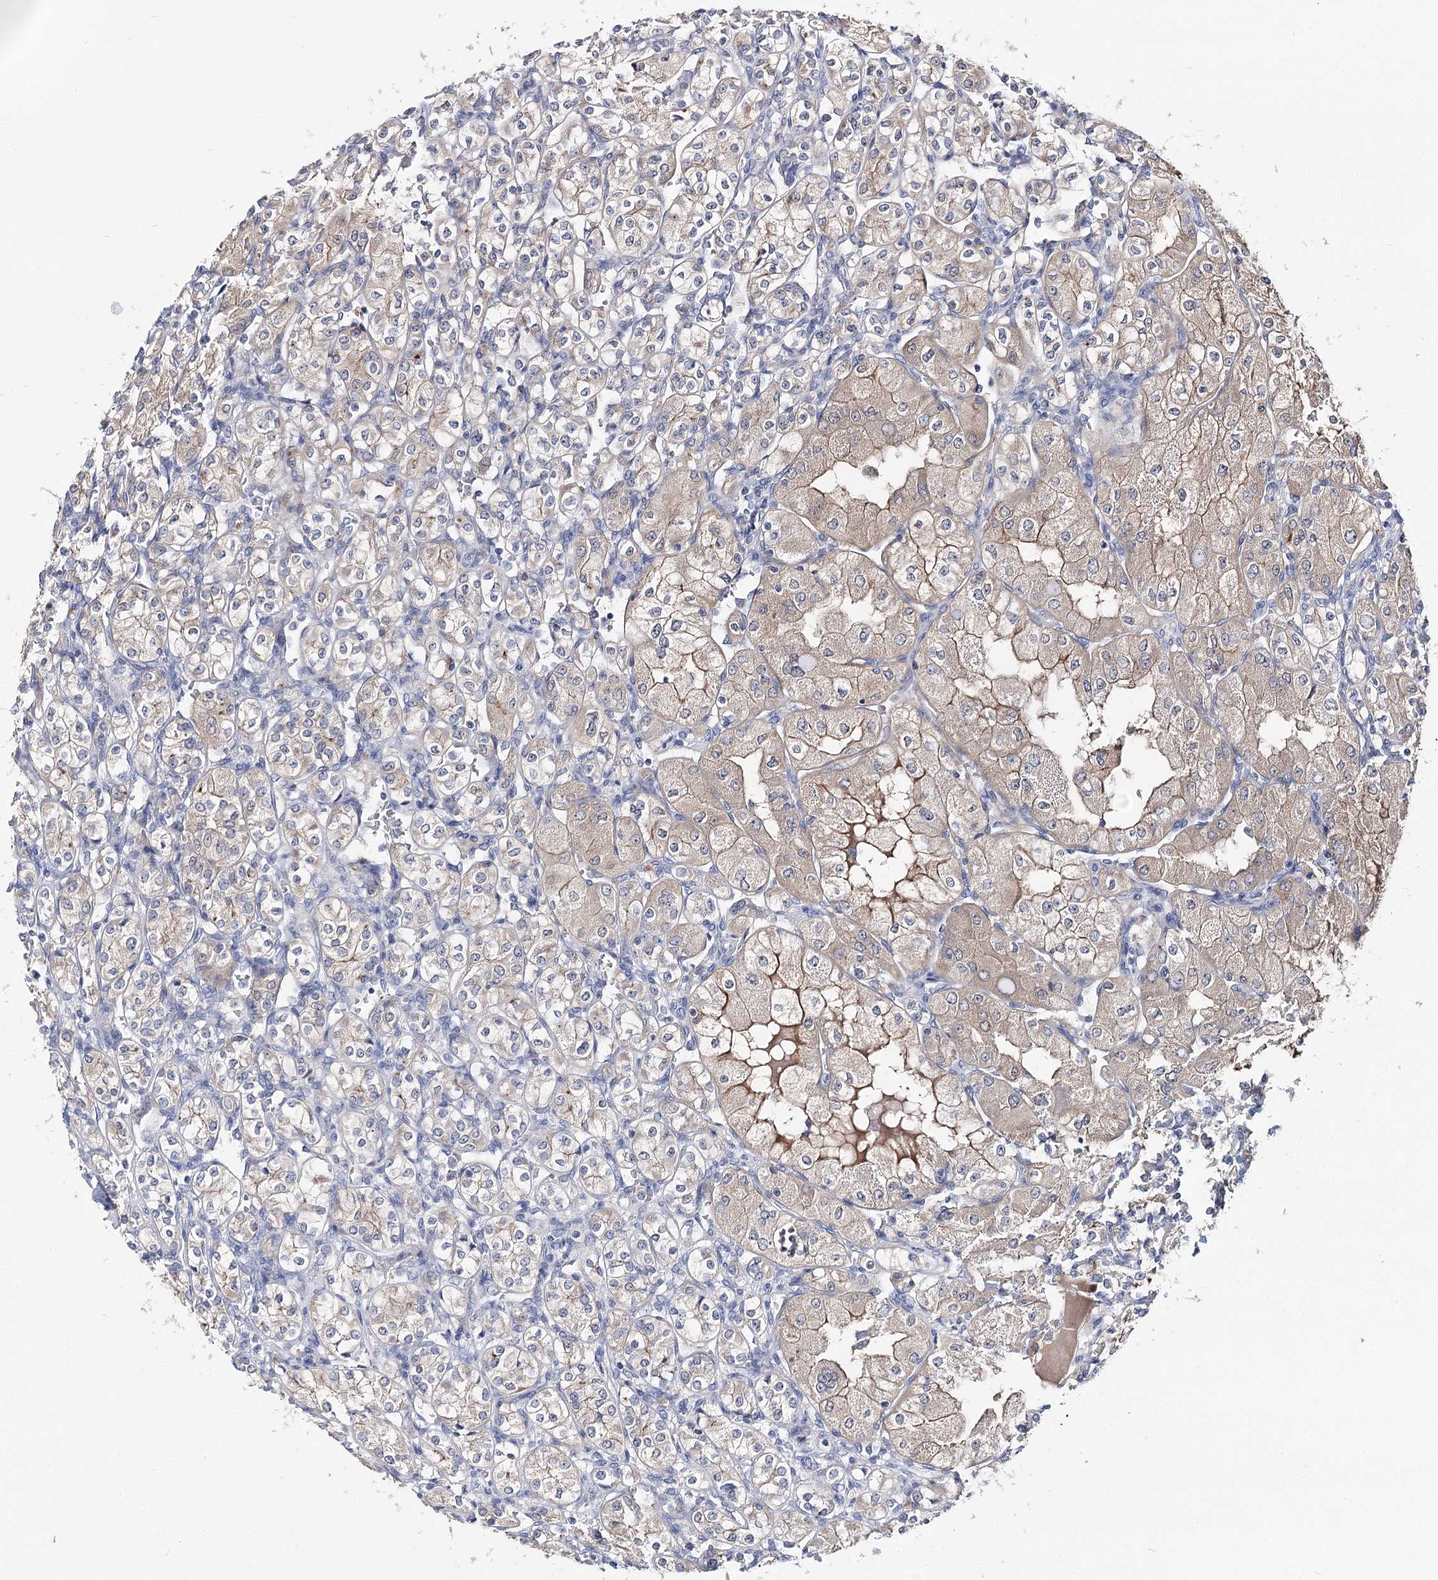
{"staining": {"intensity": "weak", "quantity": "<25%", "location": "cytoplasmic/membranous"}, "tissue": "renal cancer", "cell_type": "Tumor cells", "image_type": "cancer", "snomed": [{"axis": "morphology", "description": "Adenocarcinoma, NOS"}, {"axis": "topography", "description": "Kidney"}], "caption": "IHC micrograph of neoplastic tissue: human adenocarcinoma (renal) stained with DAB (3,3'-diaminobenzidine) shows no significant protein positivity in tumor cells.", "gene": "UGP2", "patient": {"sex": "male", "age": 77}}